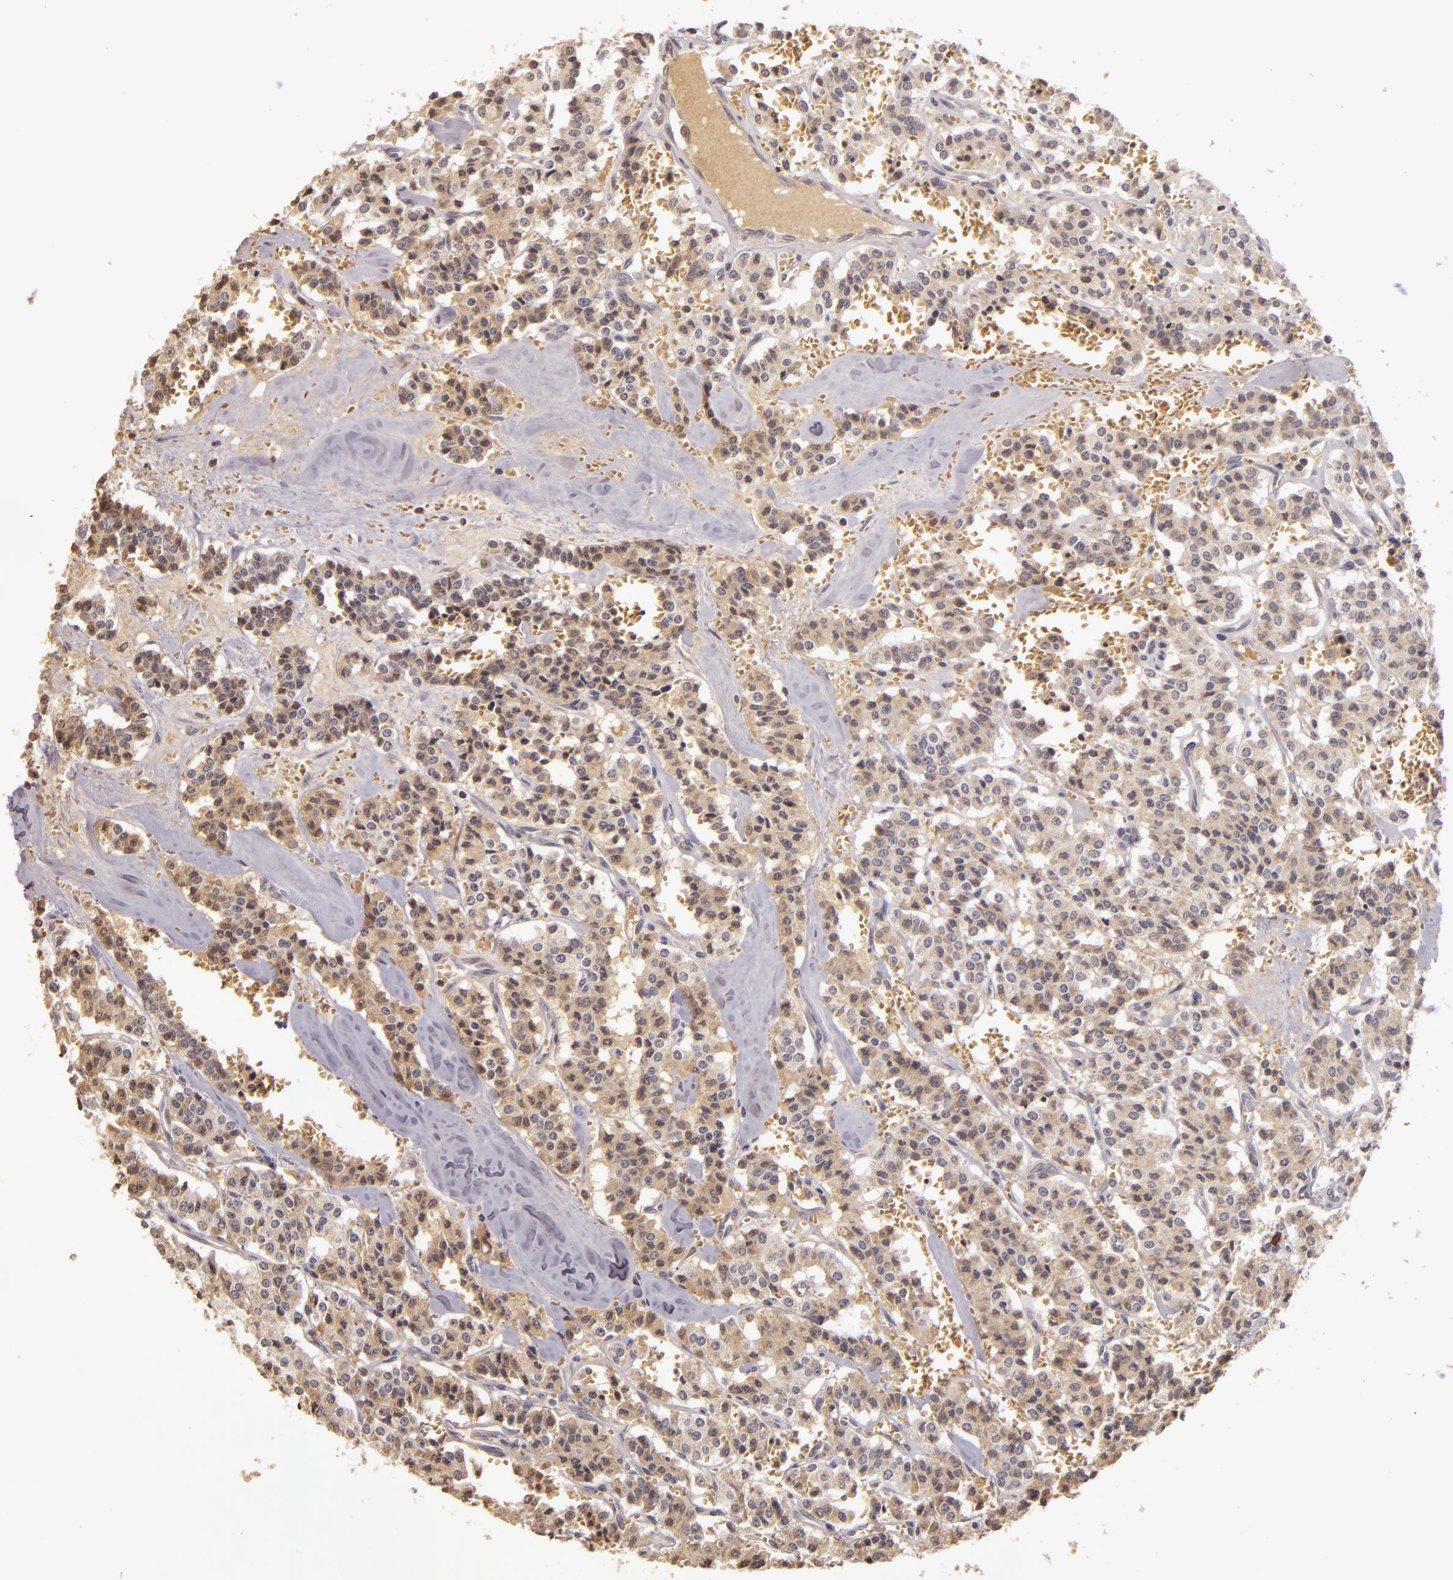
{"staining": {"intensity": "weak", "quantity": ">75%", "location": "cytoplasmic/membranous"}, "tissue": "carcinoid", "cell_type": "Tumor cells", "image_type": "cancer", "snomed": [{"axis": "morphology", "description": "Carcinoid, malignant, NOS"}, {"axis": "topography", "description": "Bronchus"}], "caption": "Immunohistochemistry (IHC) staining of carcinoid (malignant), which demonstrates low levels of weak cytoplasmic/membranous expression in approximately >75% of tumor cells indicating weak cytoplasmic/membranous protein positivity. The staining was performed using DAB (3,3'-diaminobenzidine) (brown) for protein detection and nuclei were counterstained in hematoxylin (blue).", "gene": "ABL1", "patient": {"sex": "male", "age": 55}}